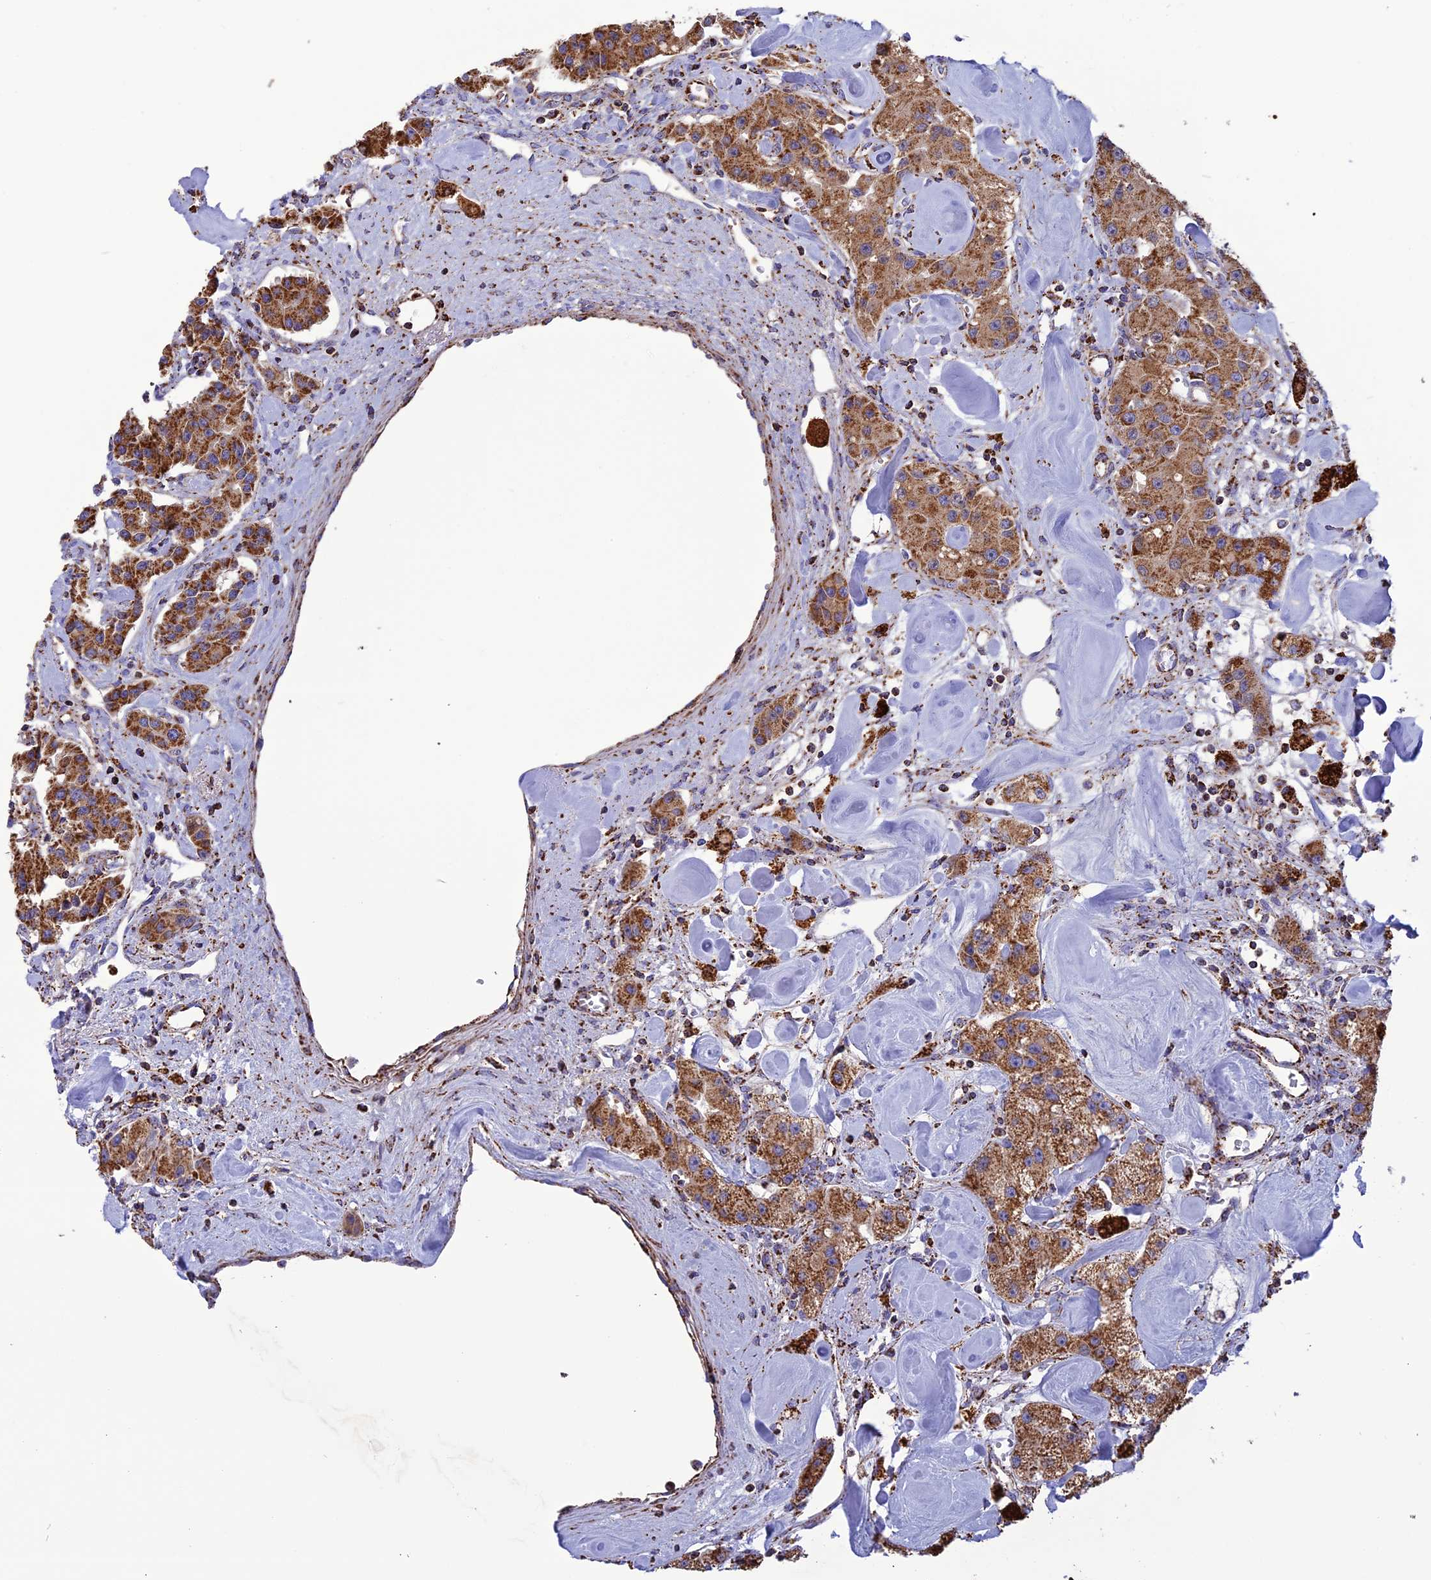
{"staining": {"intensity": "strong", "quantity": ">75%", "location": "cytoplasmic/membranous"}, "tissue": "carcinoid", "cell_type": "Tumor cells", "image_type": "cancer", "snomed": [{"axis": "morphology", "description": "Carcinoid, malignant, NOS"}, {"axis": "topography", "description": "Pancreas"}], "caption": "Immunohistochemical staining of human malignant carcinoid displays high levels of strong cytoplasmic/membranous positivity in approximately >75% of tumor cells. The staining was performed using DAB to visualize the protein expression in brown, while the nuclei were stained in blue with hematoxylin (Magnification: 20x).", "gene": "KCNG1", "patient": {"sex": "male", "age": 41}}